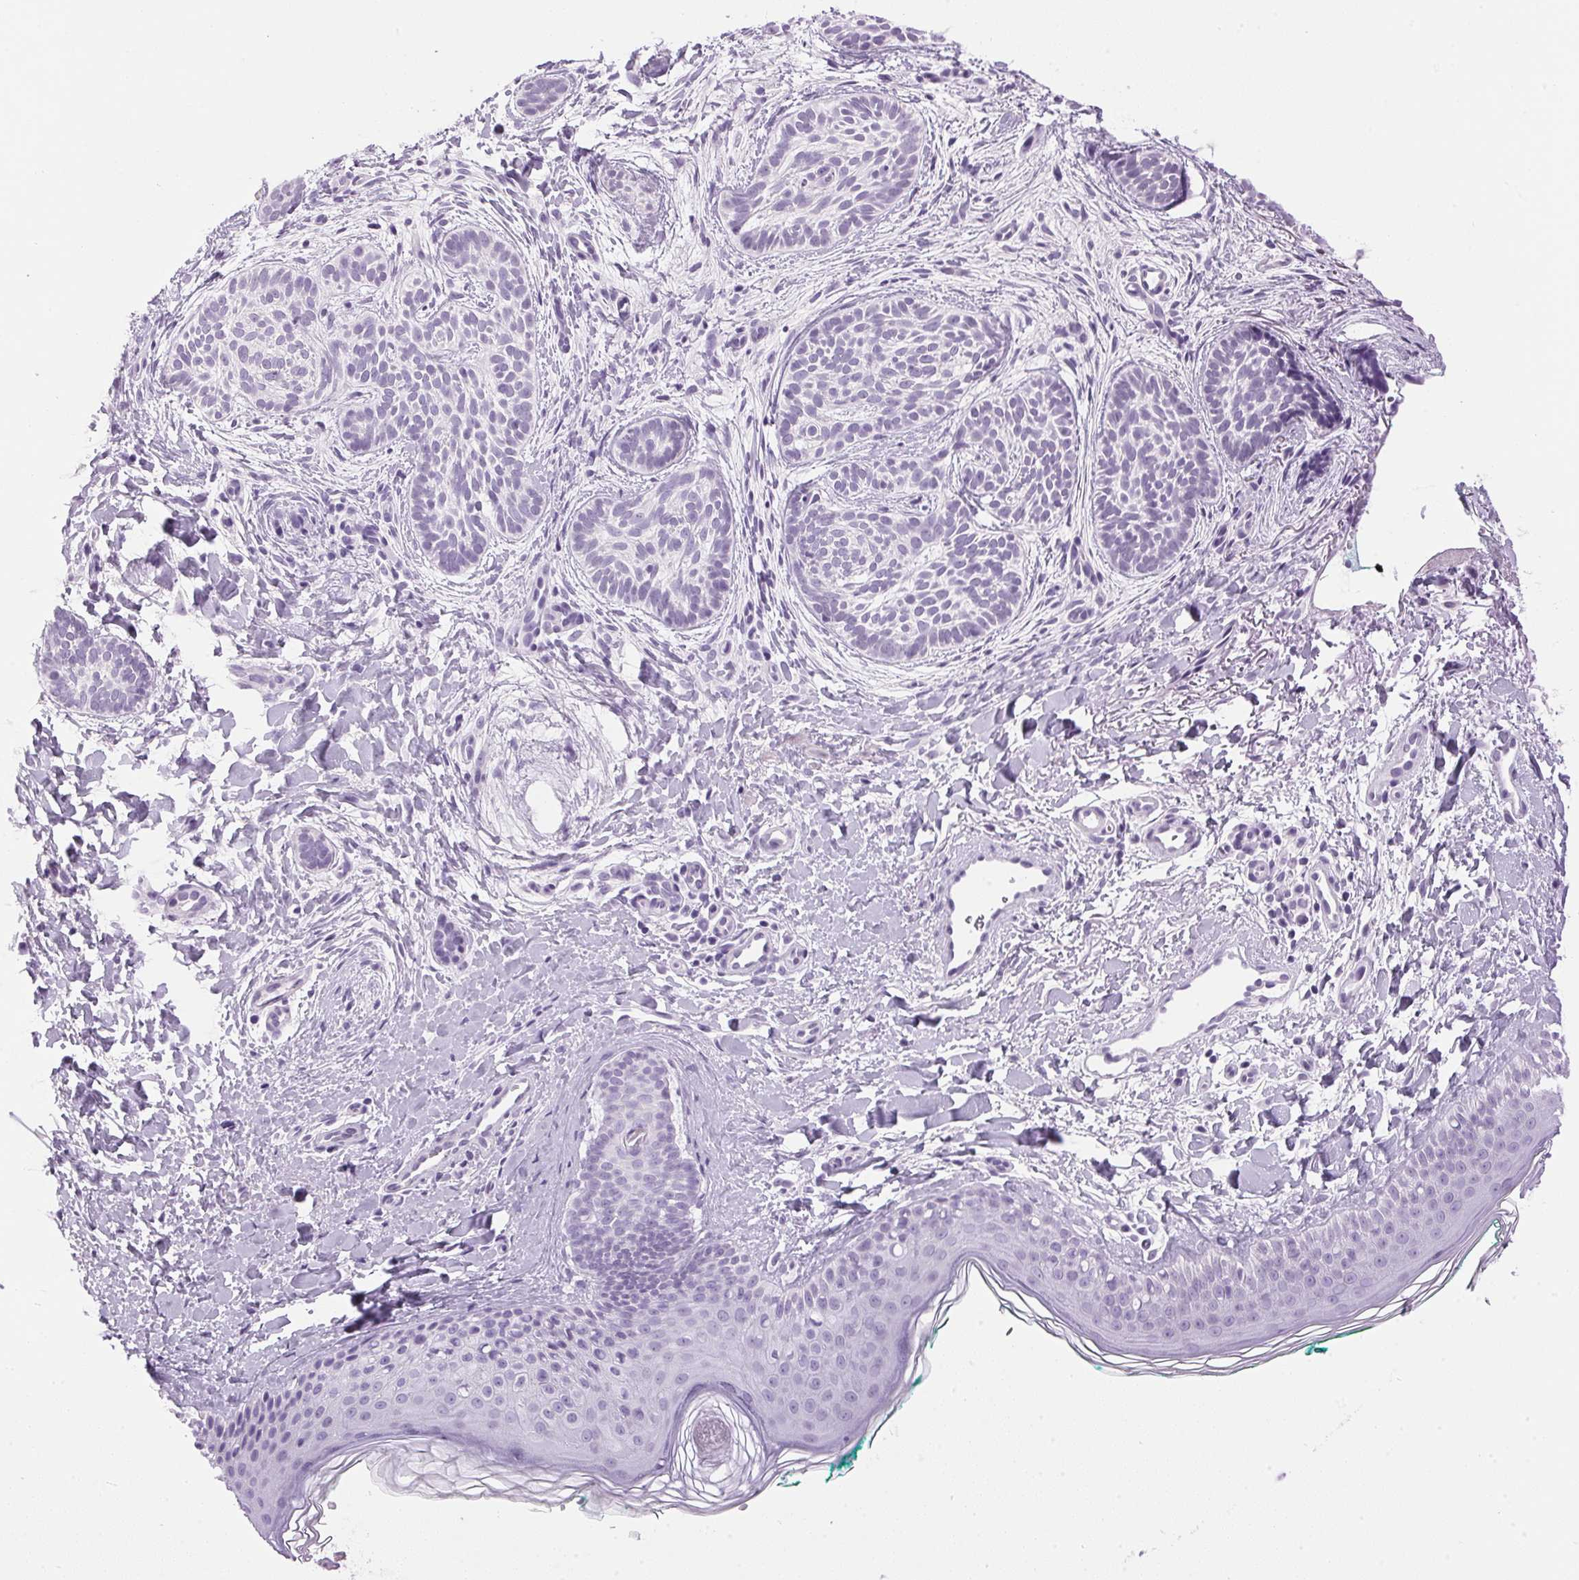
{"staining": {"intensity": "negative", "quantity": "none", "location": "none"}, "tissue": "skin cancer", "cell_type": "Tumor cells", "image_type": "cancer", "snomed": [{"axis": "morphology", "description": "Basal cell carcinoma"}, {"axis": "topography", "description": "Skin"}], "caption": "IHC of human skin cancer (basal cell carcinoma) displays no staining in tumor cells.", "gene": "SP7", "patient": {"sex": "male", "age": 63}}